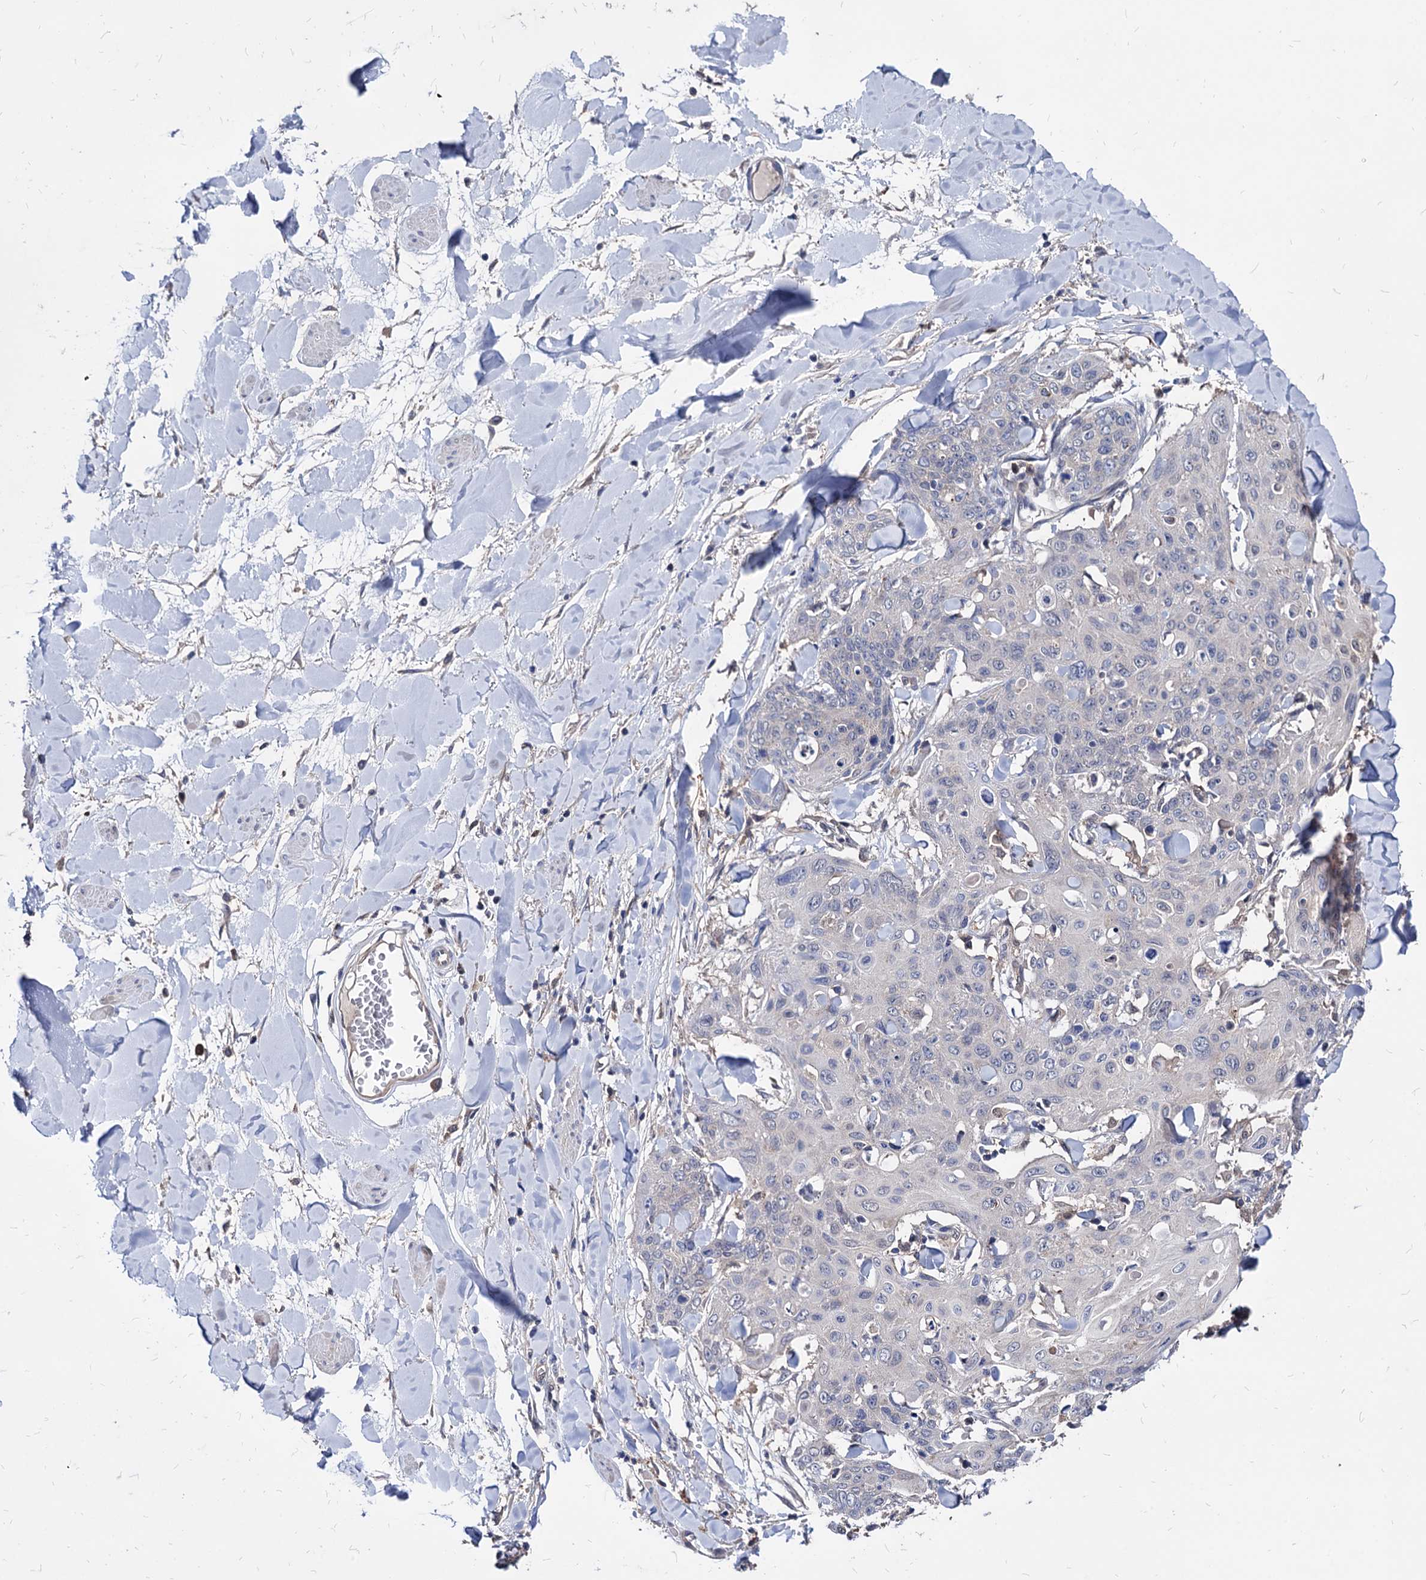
{"staining": {"intensity": "negative", "quantity": "none", "location": "none"}, "tissue": "skin cancer", "cell_type": "Tumor cells", "image_type": "cancer", "snomed": [{"axis": "morphology", "description": "Squamous cell carcinoma, NOS"}, {"axis": "topography", "description": "Skin"}, {"axis": "topography", "description": "Vulva"}], "caption": "Immunohistochemistry (IHC) photomicrograph of neoplastic tissue: skin squamous cell carcinoma stained with DAB demonstrates no significant protein positivity in tumor cells.", "gene": "CPPED1", "patient": {"sex": "female", "age": 85}}